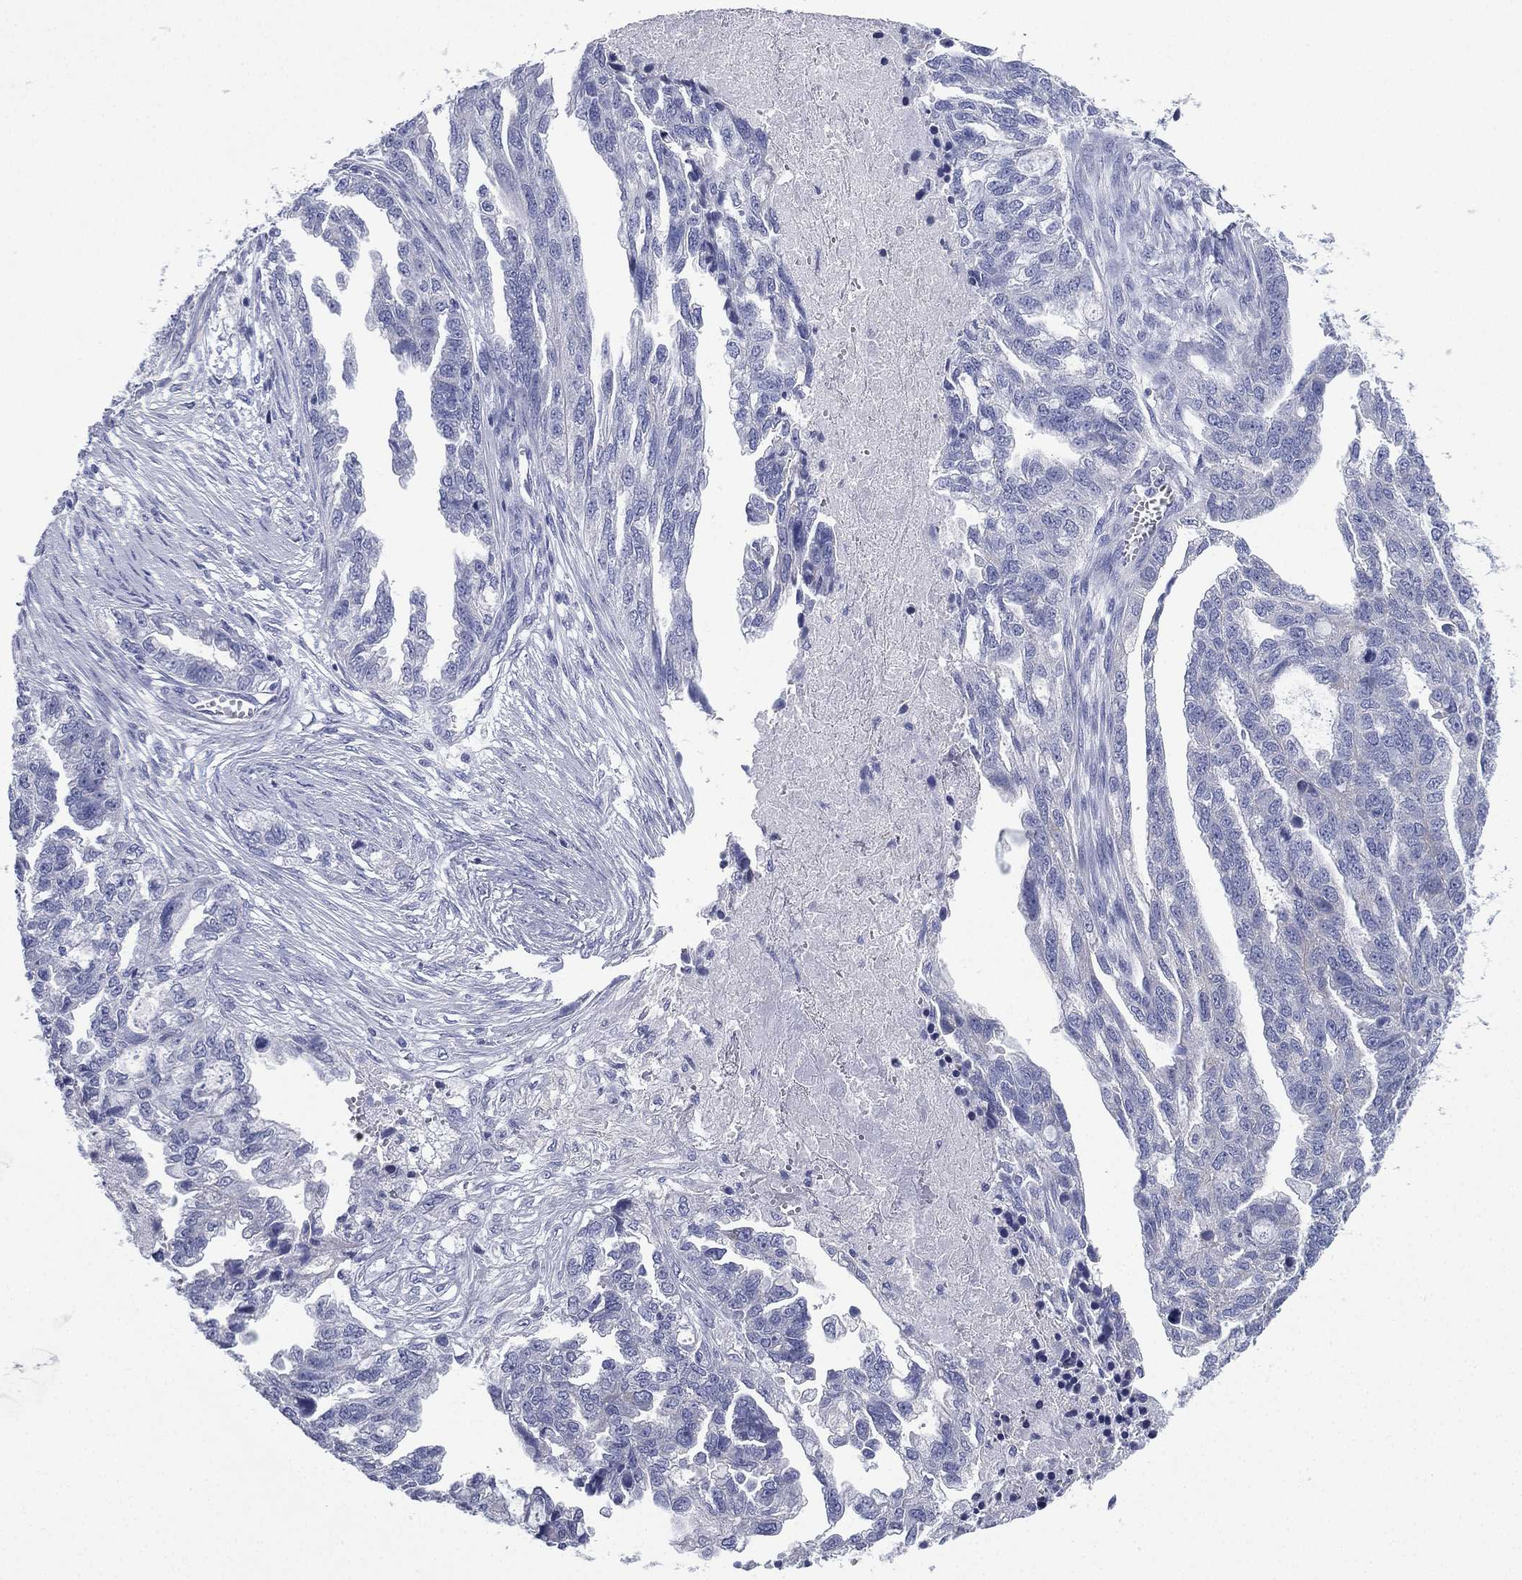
{"staining": {"intensity": "negative", "quantity": "none", "location": "none"}, "tissue": "ovarian cancer", "cell_type": "Tumor cells", "image_type": "cancer", "snomed": [{"axis": "morphology", "description": "Cystadenocarcinoma, serous, NOS"}, {"axis": "topography", "description": "Ovary"}], "caption": "This is an IHC photomicrograph of ovarian cancer (serous cystadenocarcinoma). There is no expression in tumor cells.", "gene": "FCER2", "patient": {"sex": "female", "age": 51}}